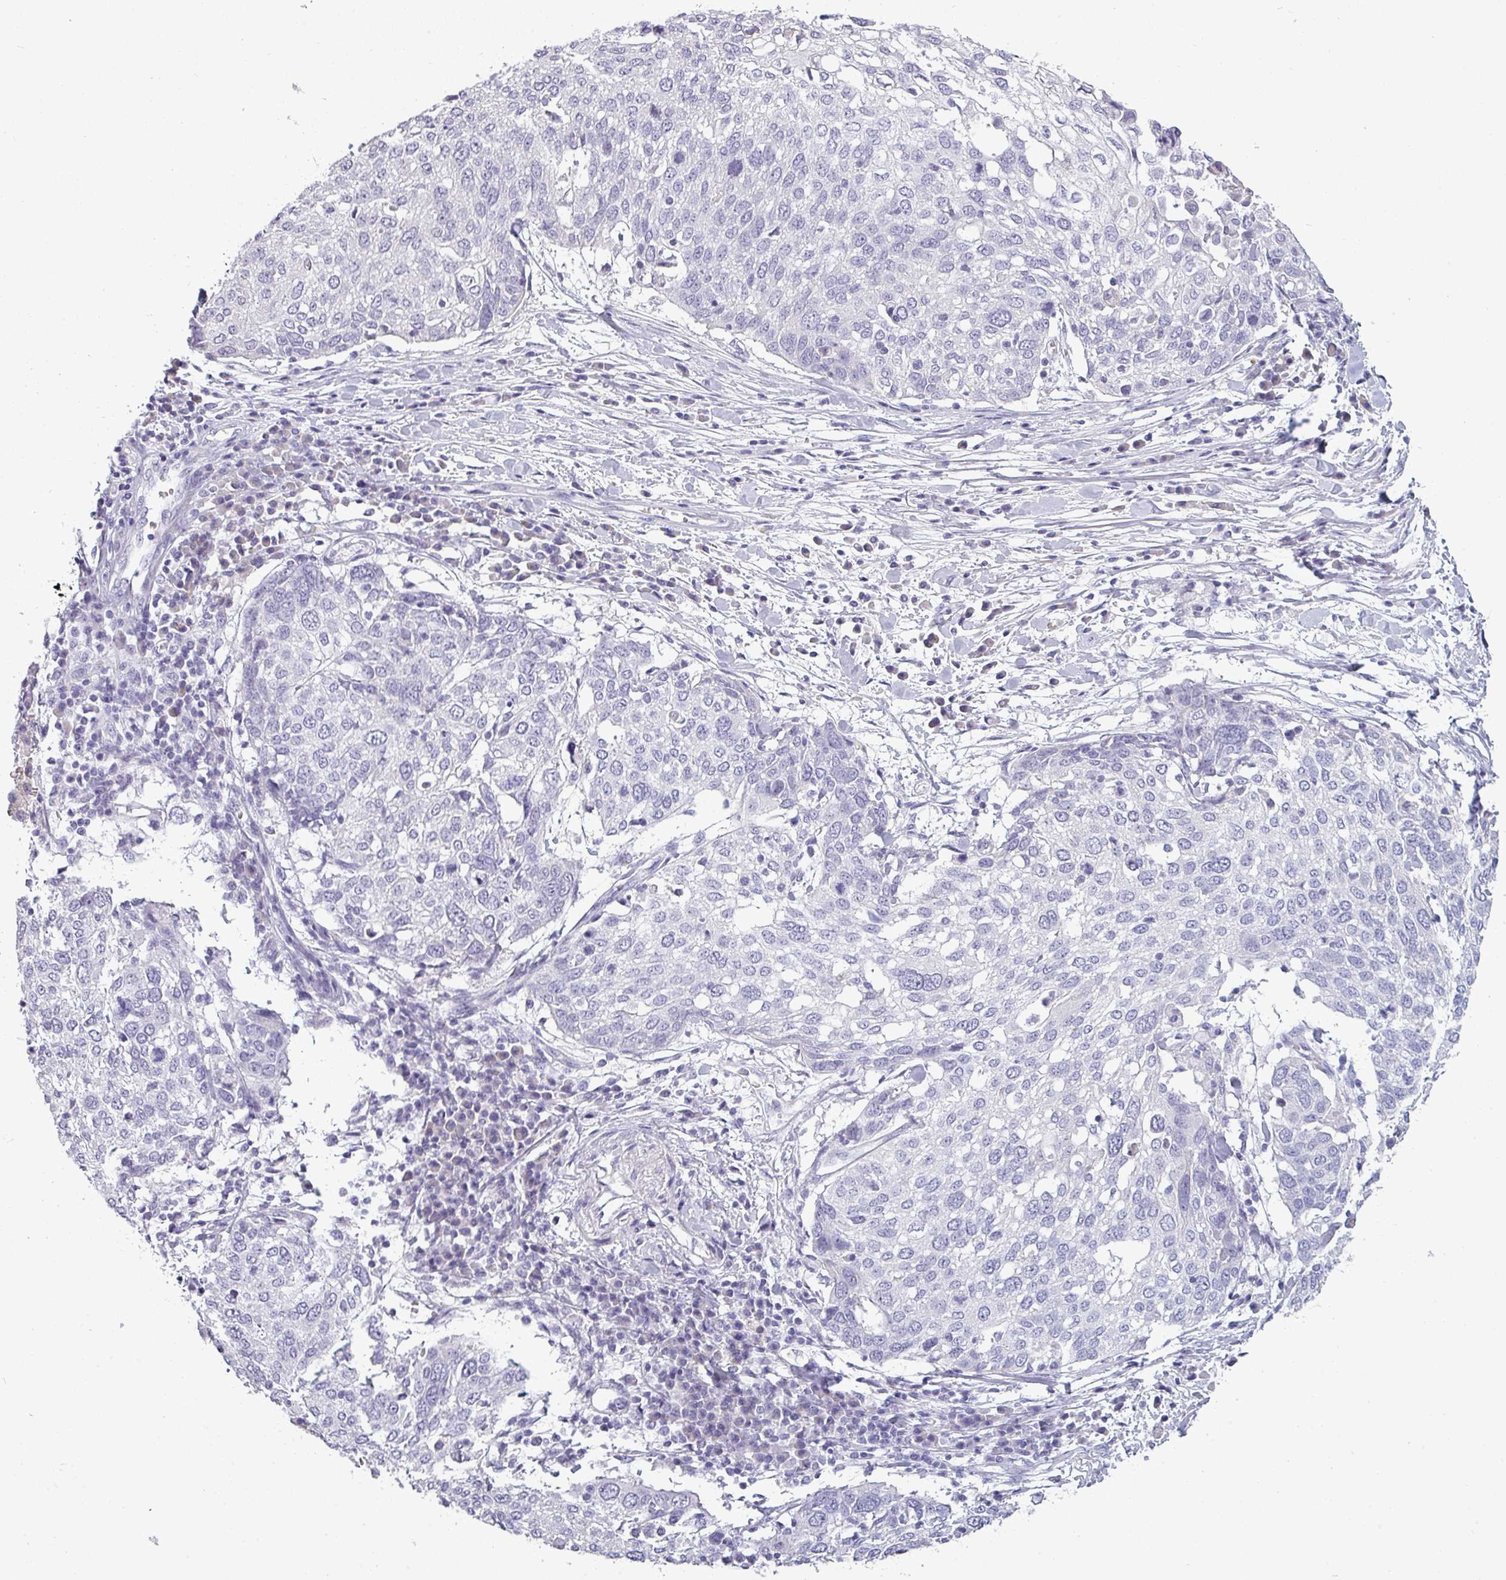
{"staining": {"intensity": "negative", "quantity": "none", "location": "none"}, "tissue": "lung cancer", "cell_type": "Tumor cells", "image_type": "cancer", "snomed": [{"axis": "morphology", "description": "Squamous cell carcinoma, NOS"}, {"axis": "topography", "description": "Lung"}], "caption": "Photomicrograph shows no protein positivity in tumor cells of squamous cell carcinoma (lung) tissue. Brightfield microscopy of immunohistochemistry stained with DAB (3,3'-diaminobenzidine) (brown) and hematoxylin (blue), captured at high magnification.", "gene": "SLC26A9", "patient": {"sex": "male", "age": 65}}